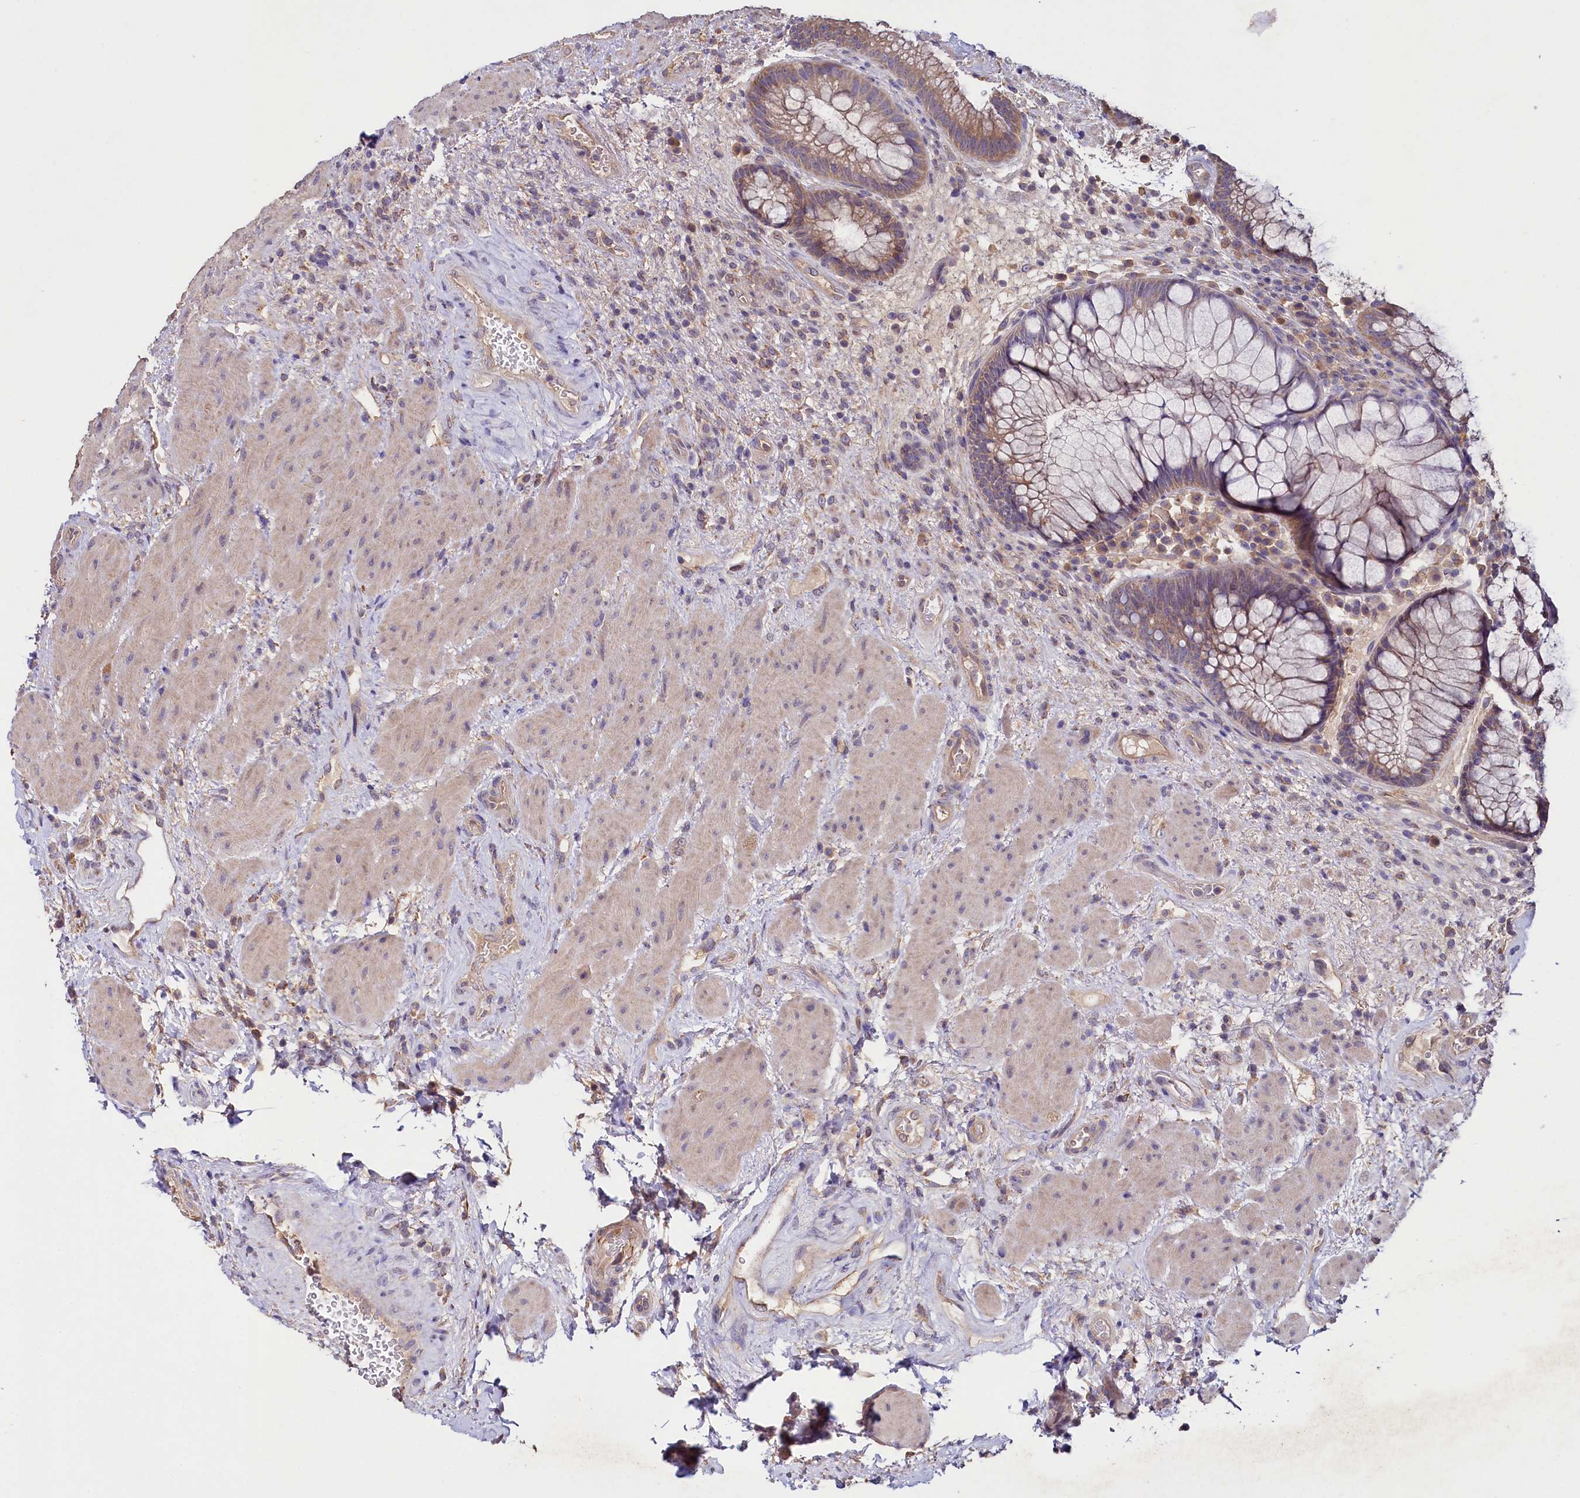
{"staining": {"intensity": "moderate", "quantity": ">75%", "location": "cytoplasmic/membranous"}, "tissue": "rectum", "cell_type": "Glandular cells", "image_type": "normal", "snomed": [{"axis": "morphology", "description": "Normal tissue, NOS"}, {"axis": "topography", "description": "Rectum"}], "caption": "Immunohistochemical staining of unremarkable human rectum shows >75% levels of moderate cytoplasmic/membranous protein expression in approximately >75% of glandular cells.", "gene": "ETFBKMT", "patient": {"sex": "male", "age": 51}}